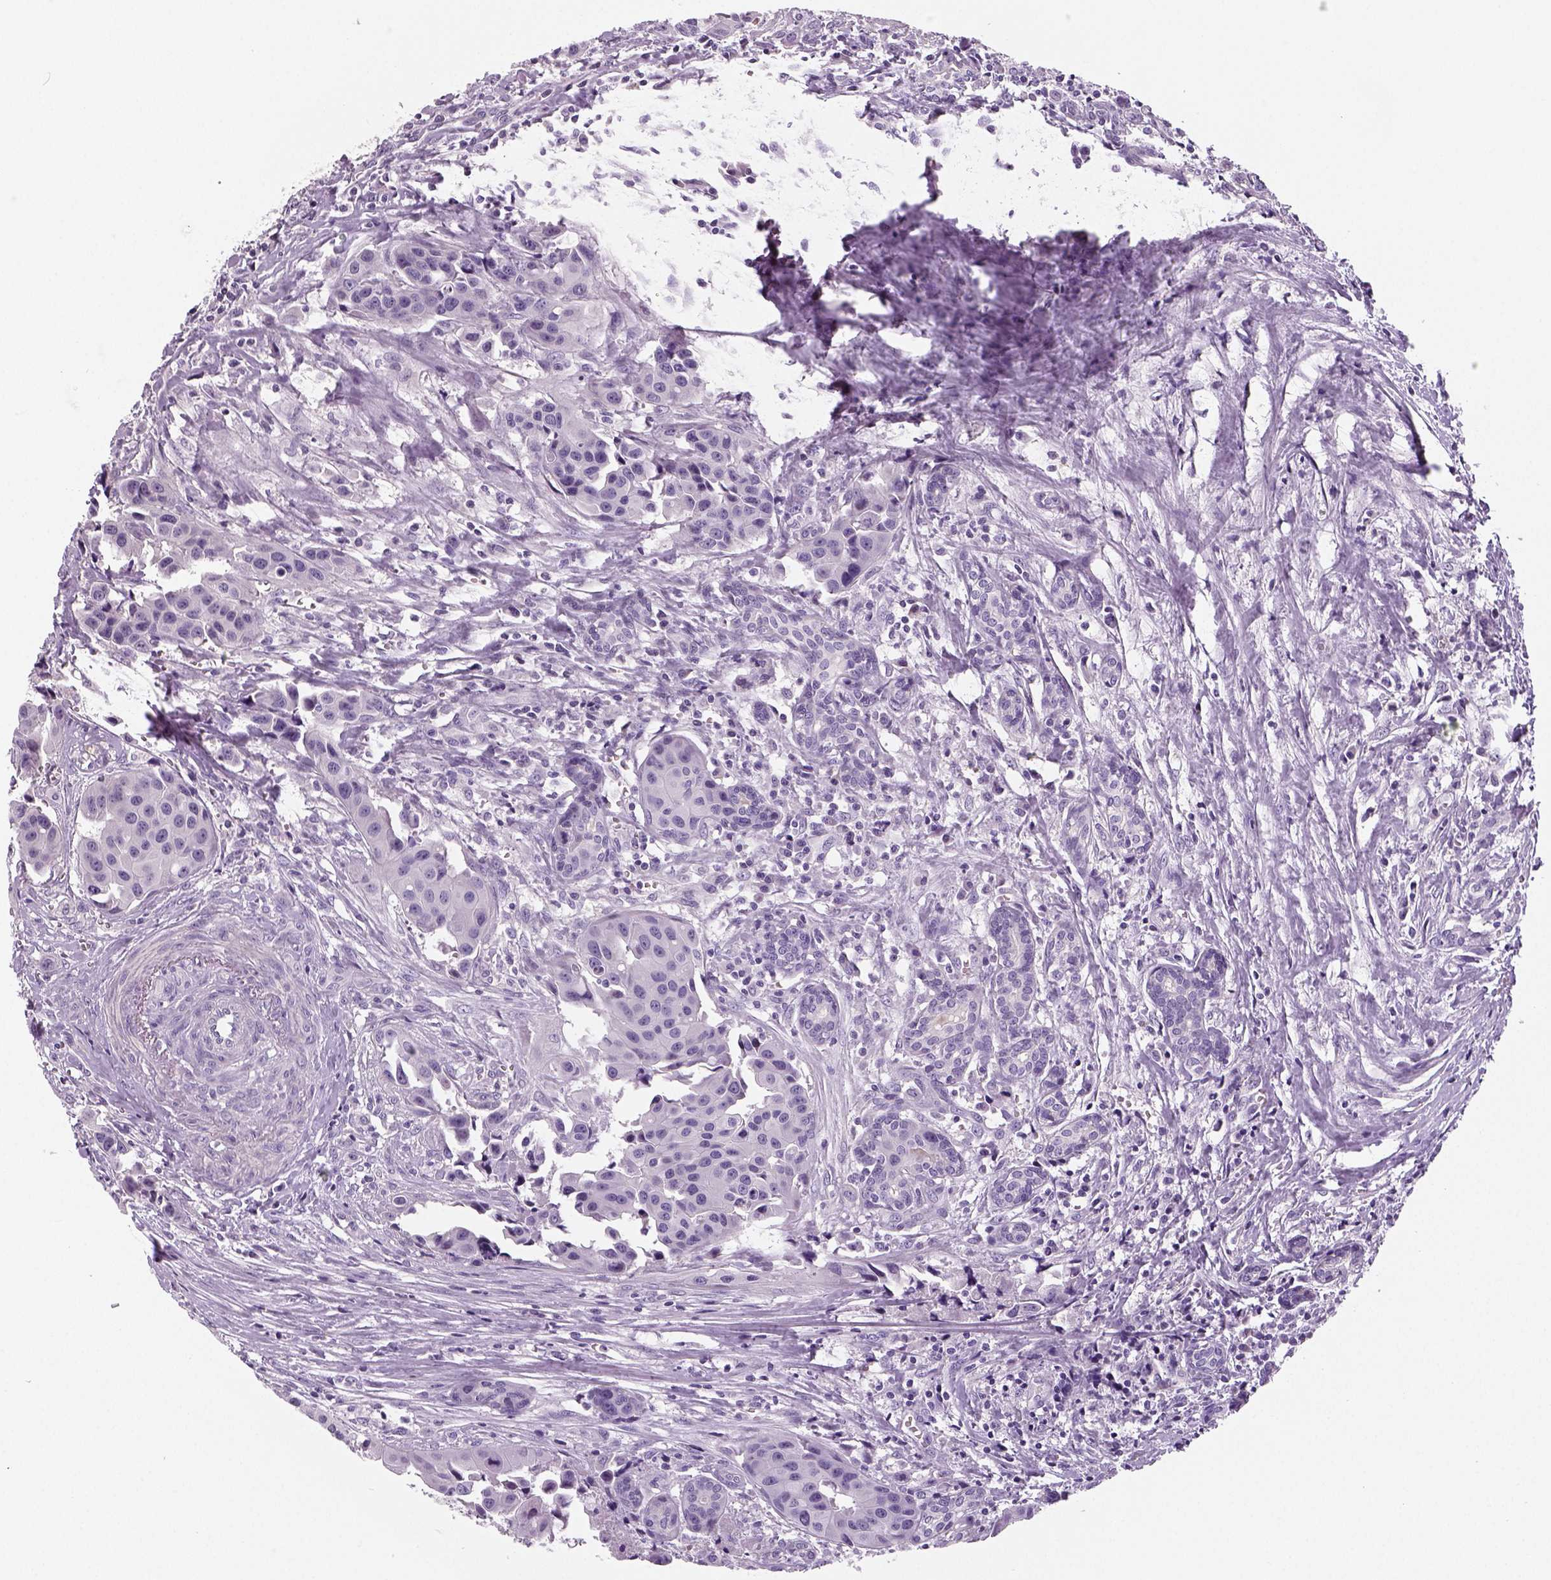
{"staining": {"intensity": "negative", "quantity": "none", "location": "none"}, "tissue": "head and neck cancer", "cell_type": "Tumor cells", "image_type": "cancer", "snomed": [{"axis": "morphology", "description": "Adenocarcinoma, NOS"}, {"axis": "topography", "description": "Head-Neck"}], "caption": "A high-resolution image shows immunohistochemistry (IHC) staining of head and neck cancer, which exhibits no significant staining in tumor cells.", "gene": "TSPAN7", "patient": {"sex": "male", "age": 76}}